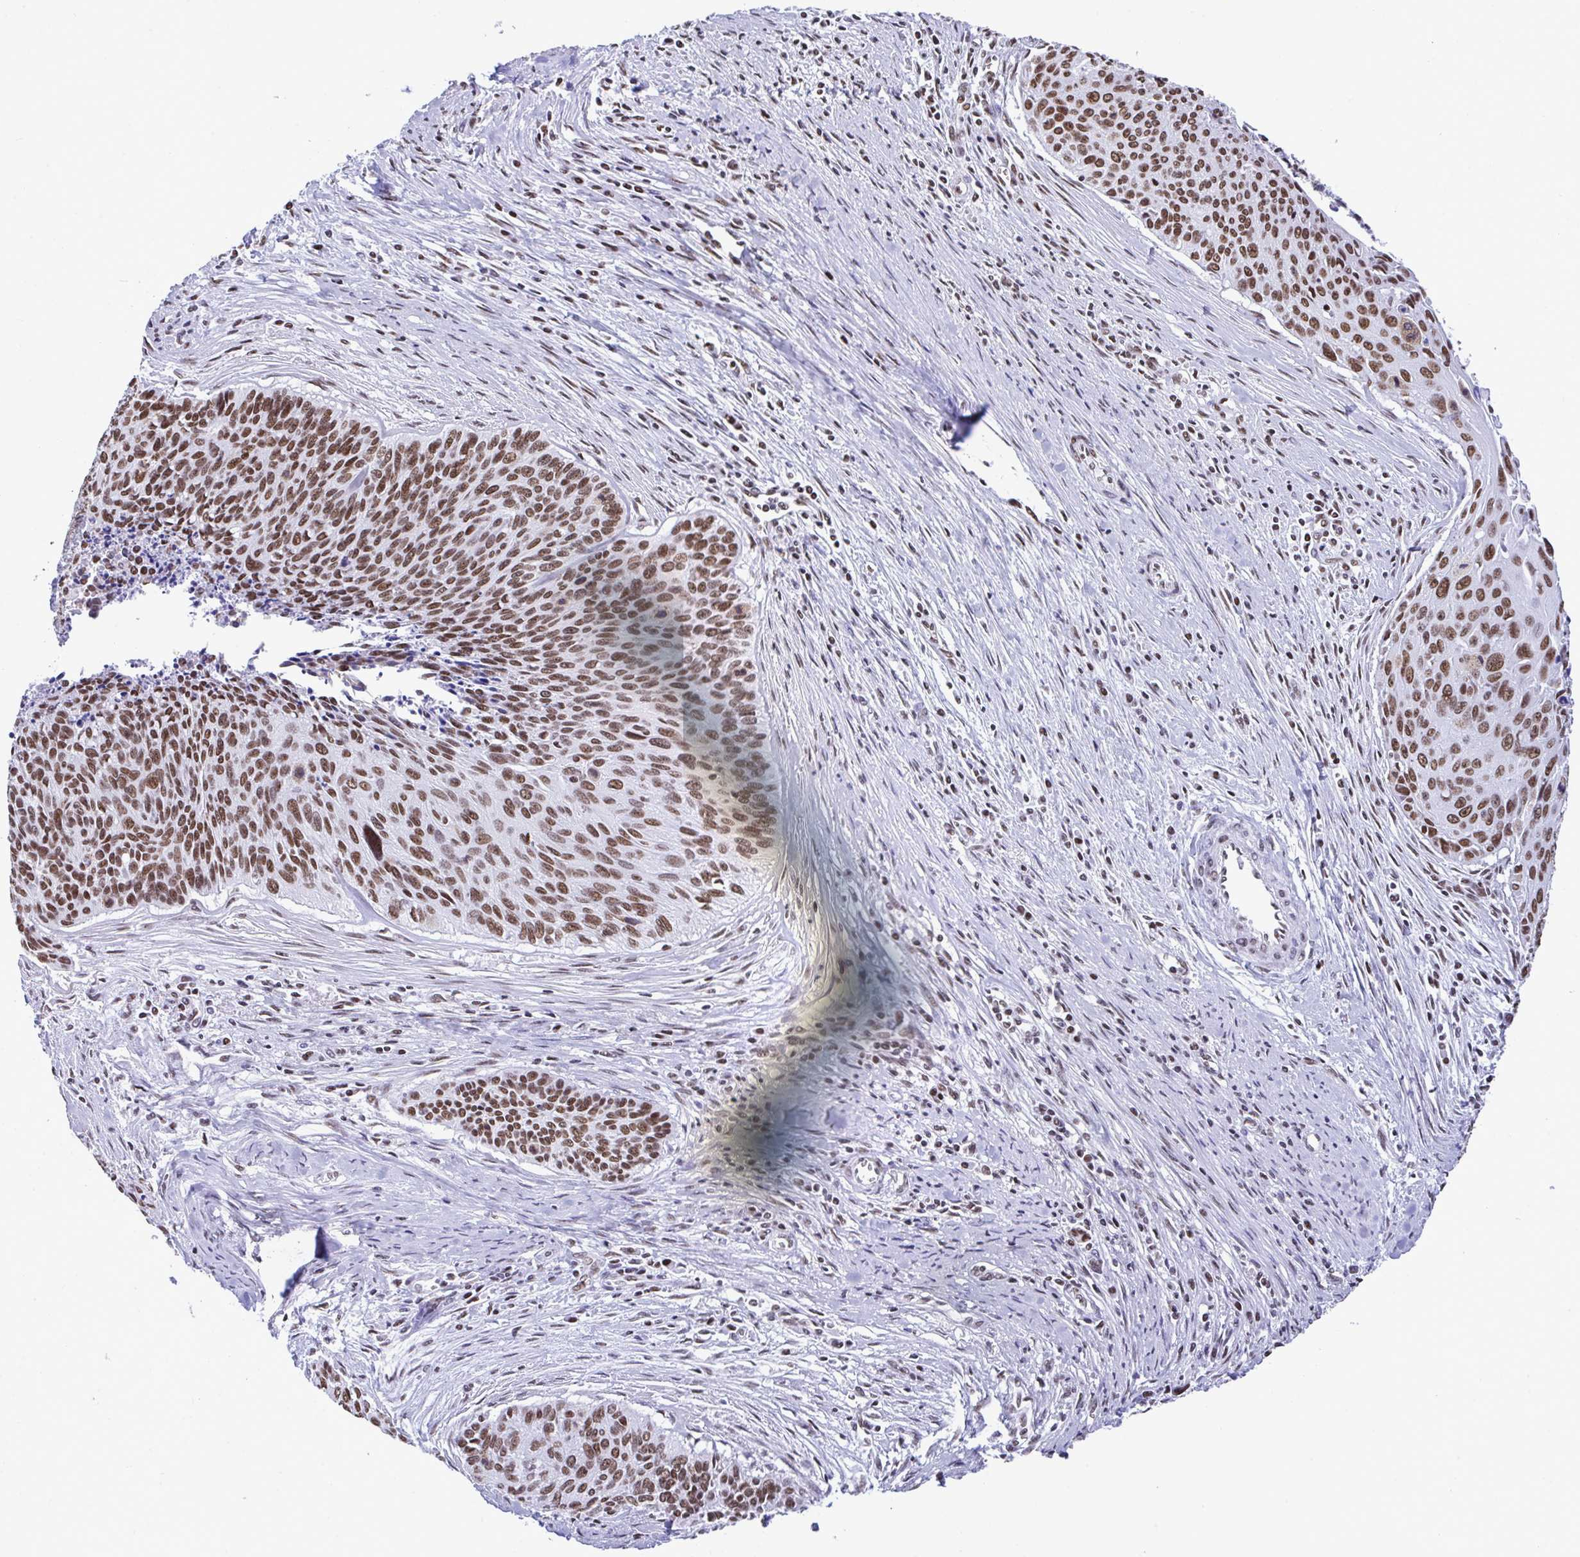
{"staining": {"intensity": "strong", "quantity": ">75%", "location": "nuclear"}, "tissue": "cervical cancer", "cell_type": "Tumor cells", "image_type": "cancer", "snomed": [{"axis": "morphology", "description": "Squamous cell carcinoma, NOS"}, {"axis": "topography", "description": "Cervix"}], "caption": "Immunohistochemistry histopathology image of human cervical squamous cell carcinoma stained for a protein (brown), which reveals high levels of strong nuclear staining in about >75% of tumor cells.", "gene": "DDX52", "patient": {"sex": "female", "age": 55}}